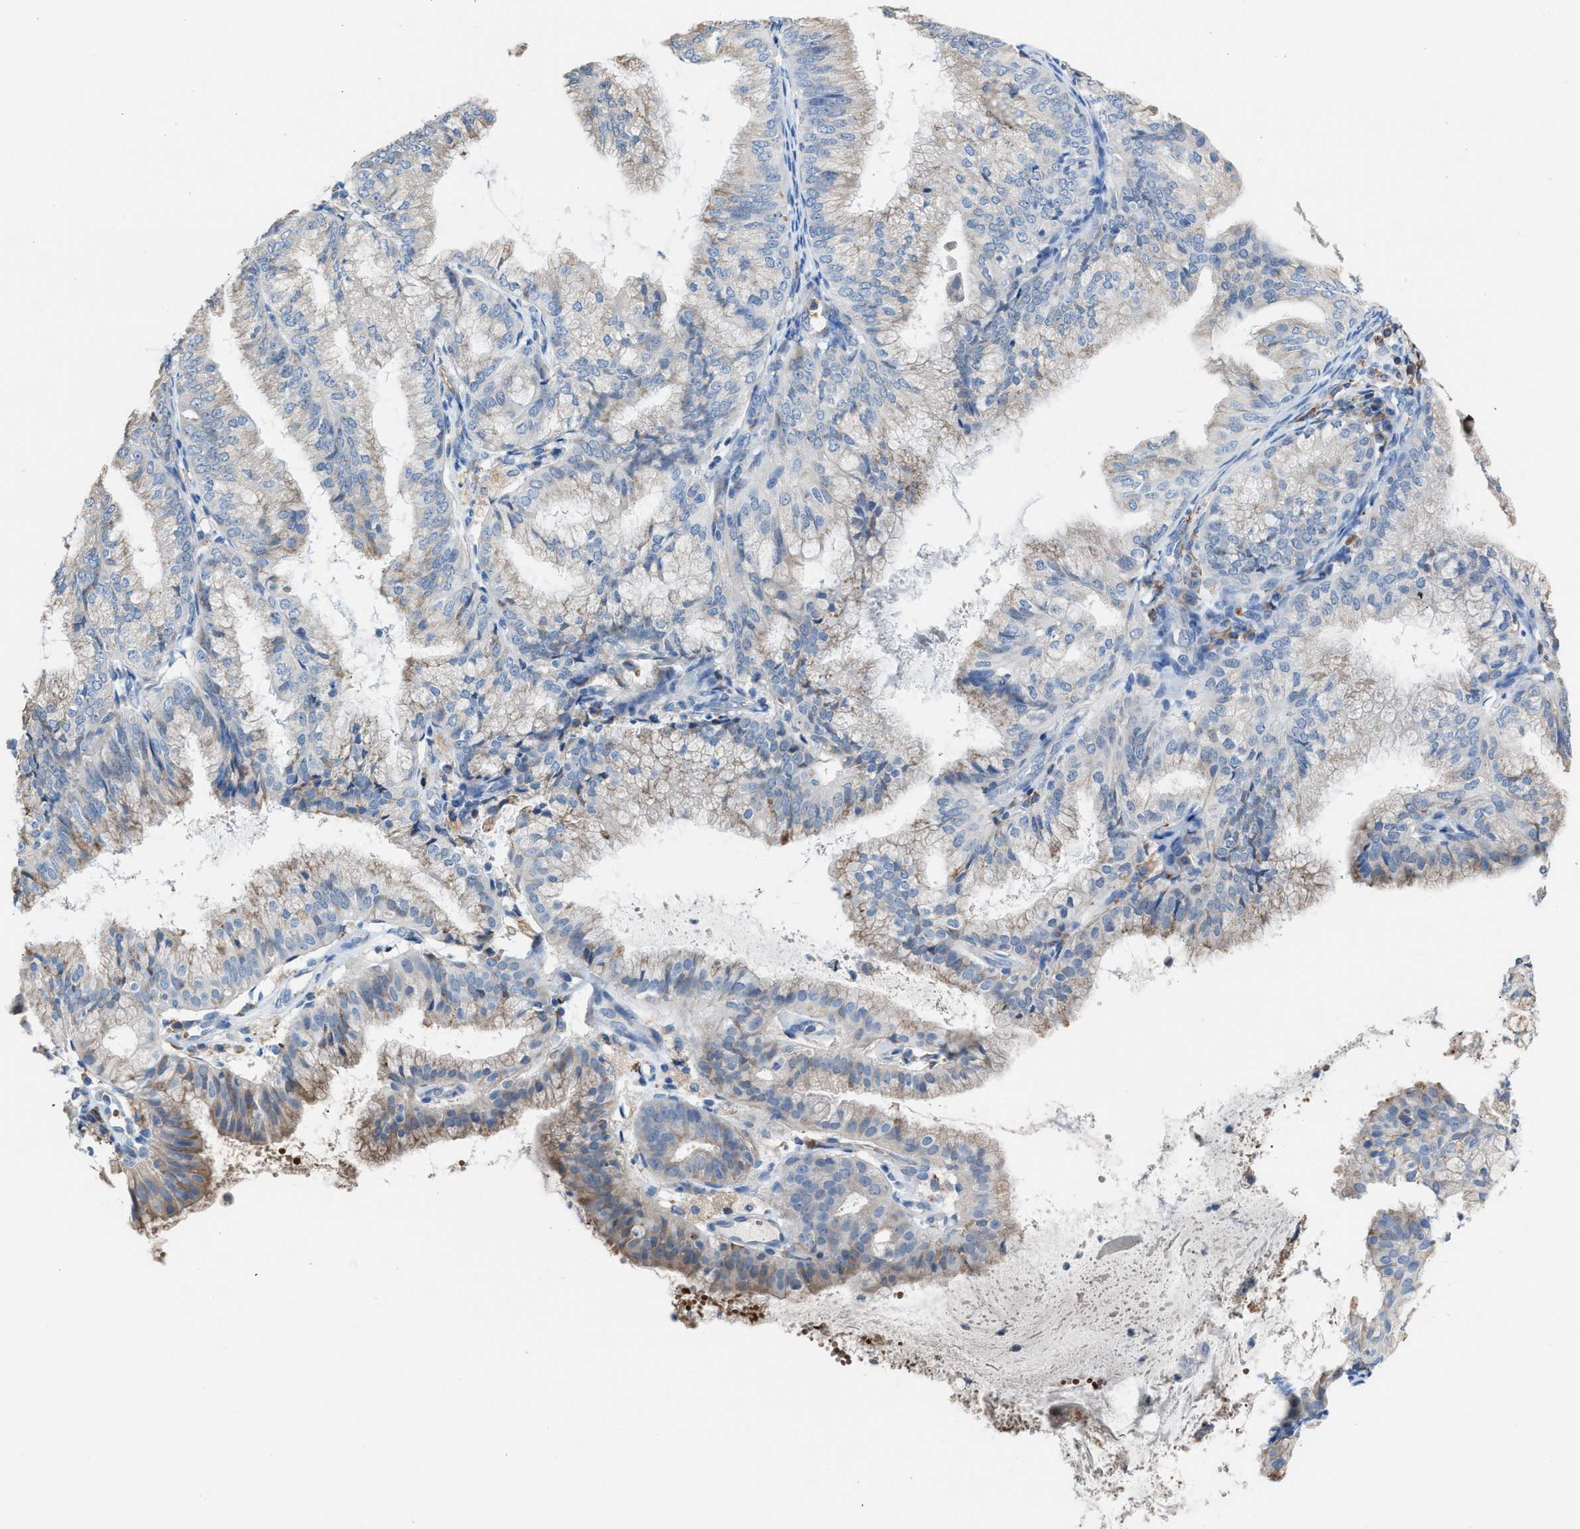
{"staining": {"intensity": "moderate", "quantity": "<25%", "location": "cytoplasmic/membranous"}, "tissue": "endometrial cancer", "cell_type": "Tumor cells", "image_type": "cancer", "snomed": [{"axis": "morphology", "description": "Adenocarcinoma, NOS"}, {"axis": "topography", "description": "Endometrium"}], "caption": "Immunohistochemistry (IHC) photomicrograph of adenocarcinoma (endometrial) stained for a protein (brown), which demonstrates low levels of moderate cytoplasmic/membranous expression in approximately <25% of tumor cells.", "gene": "CA3", "patient": {"sex": "female", "age": 63}}